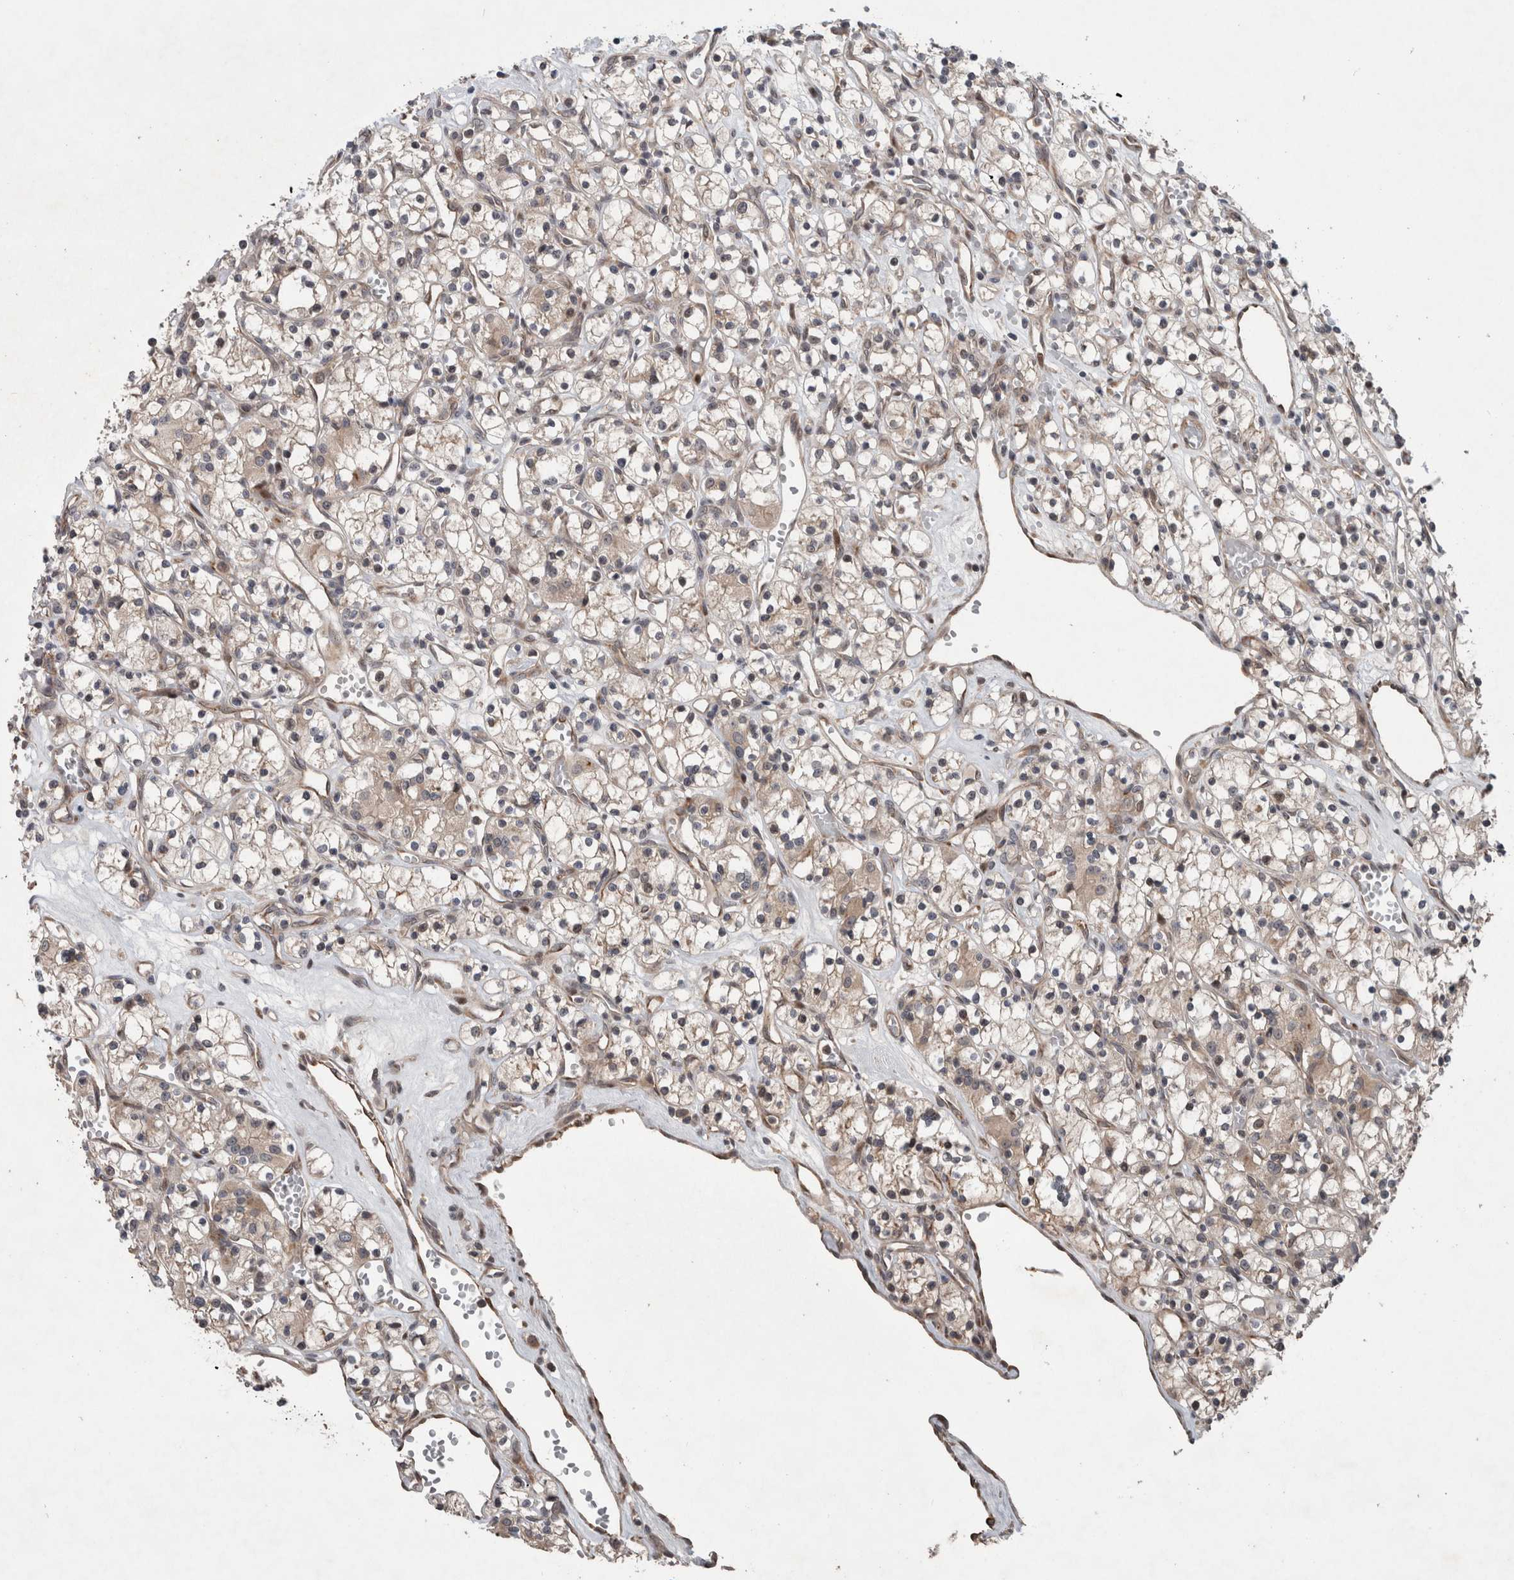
{"staining": {"intensity": "weak", "quantity": "<25%", "location": "cytoplasmic/membranous"}, "tissue": "renal cancer", "cell_type": "Tumor cells", "image_type": "cancer", "snomed": [{"axis": "morphology", "description": "Adenocarcinoma, NOS"}, {"axis": "topography", "description": "Kidney"}], "caption": "Tumor cells show no significant positivity in adenocarcinoma (renal).", "gene": "GIMAP6", "patient": {"sex": "female", "age": 59}}